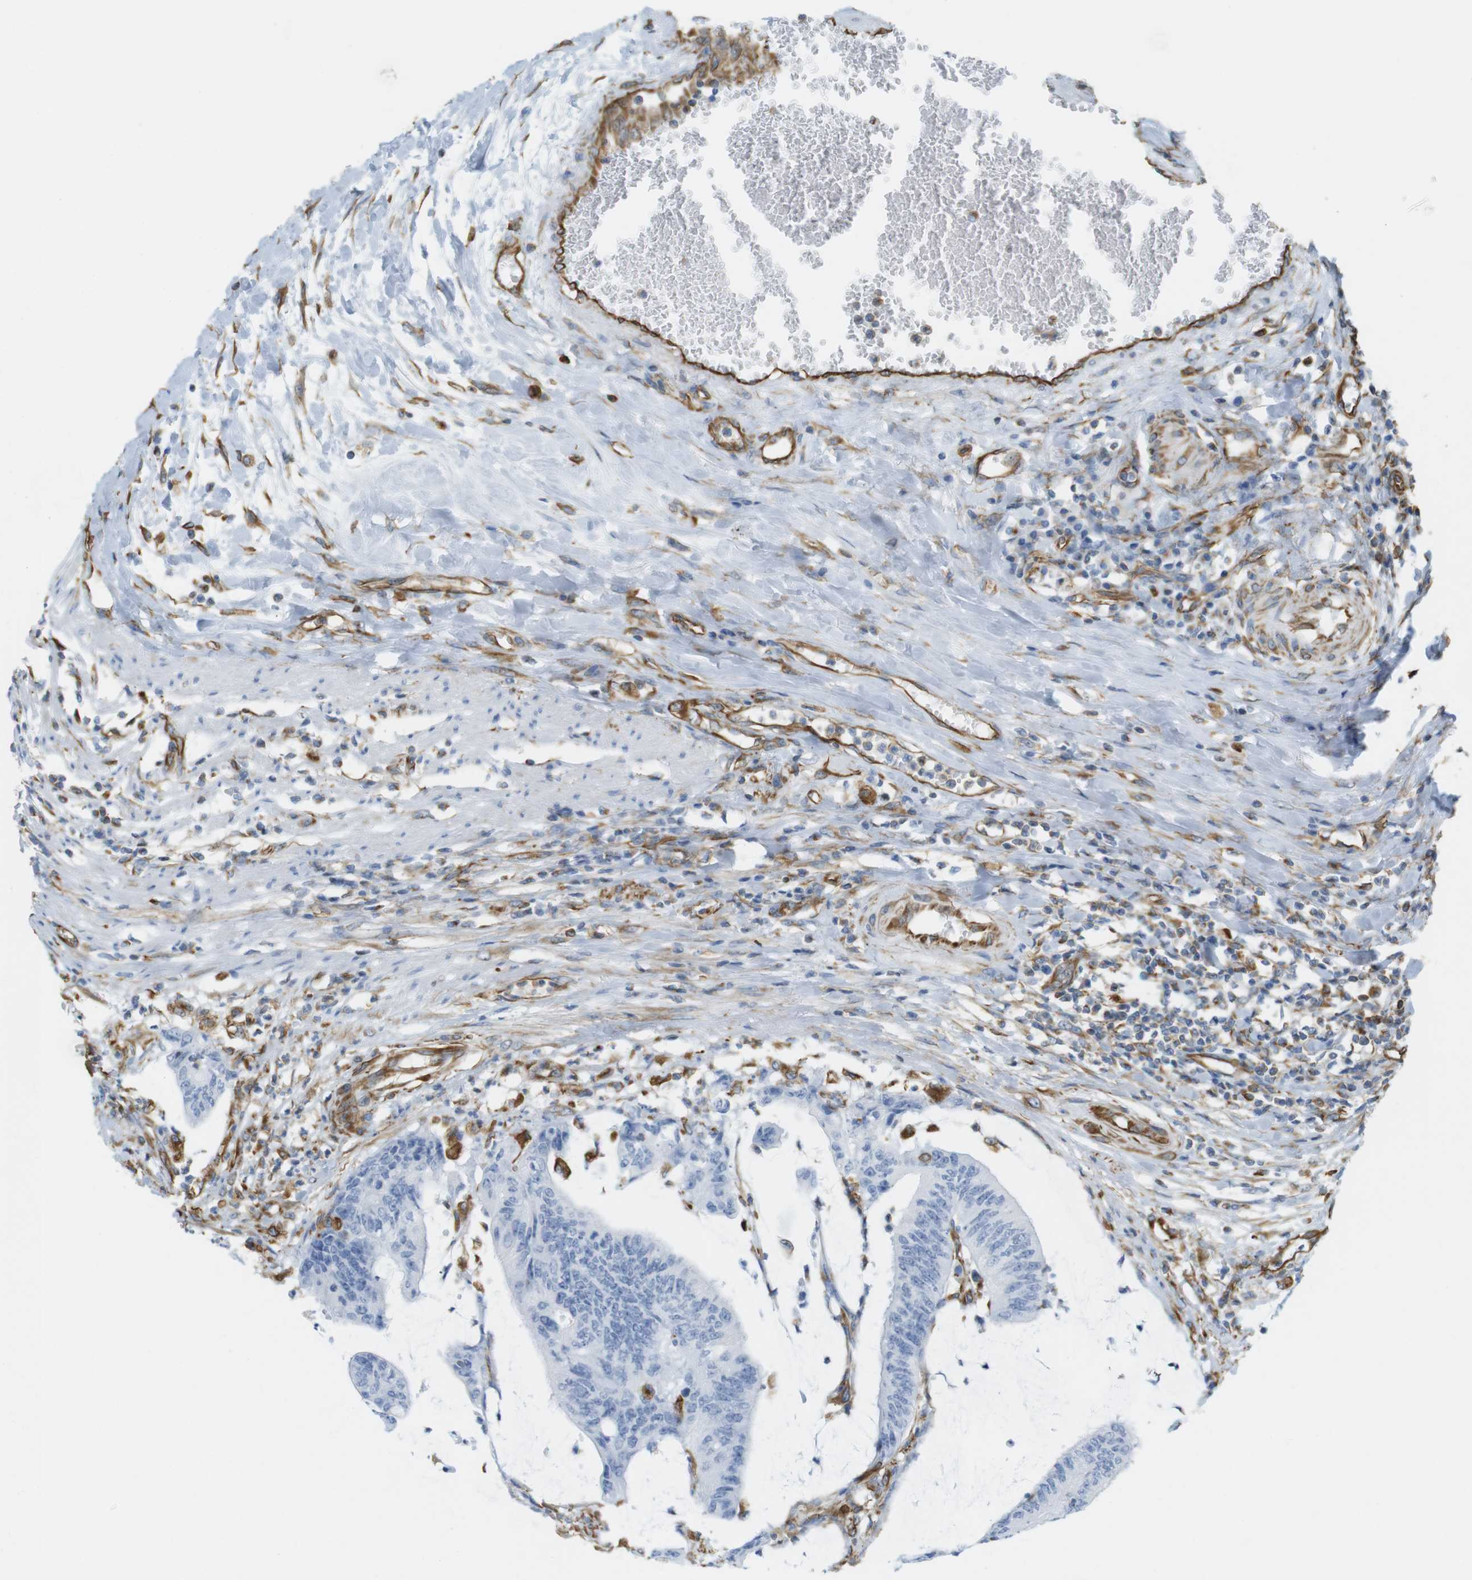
{"staining": {"intensity": "negative", "quantity": "none", "location": "none"}, "tissue": "colorectal cancer", "cell_type": "Tumor cells", "image_type": "cancer", "snomed": [{"axis": "morphology", "description": "Adenocarcinoma, NOS"}, {"axis": "topography", "description": "Rectum"}], "caption": "This is an IHC micrograph of human colorectal cancer. There is no expression in tumor cells.", "gene": "MS4A10", "patient": {"sex": "female", "age": 66}}